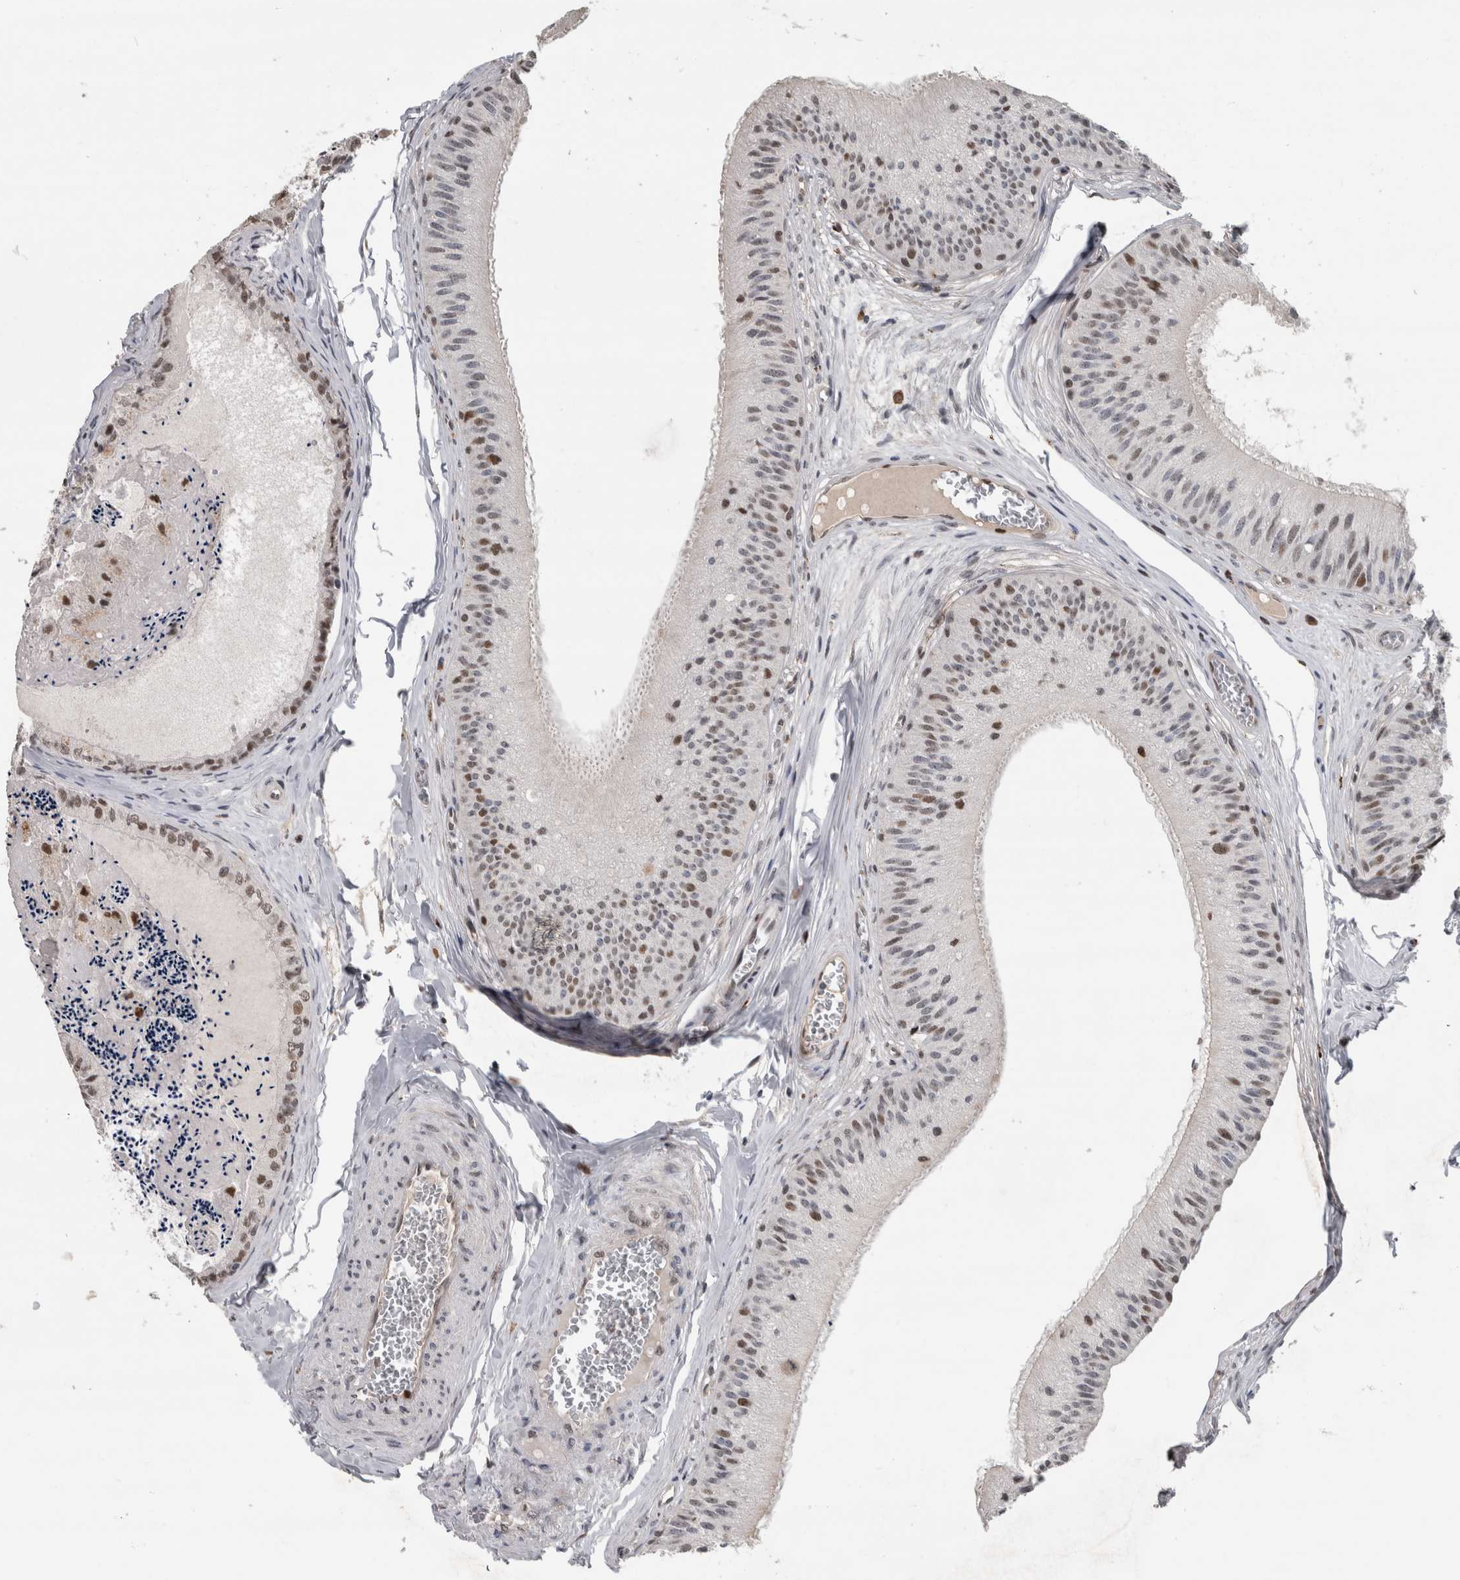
{"staining": {"intensity": "weak", "quantity": "25%-75%", "location": "nuclear"}, "tissue": "epididymis", "cell_type": "Glandular cells", "image_type": "normal", "snomed": [{"axis": "morphology", "description": "Normal tissue, NOS"}, {"axis": "topography", "description": "Epididymis"}], "caption": "Weak nuclear protein staining is identified in about 25%-75% of glandular cells in epididymis.", "gene": "POLD2", "patient": {"sex": "male", "age": 31}}